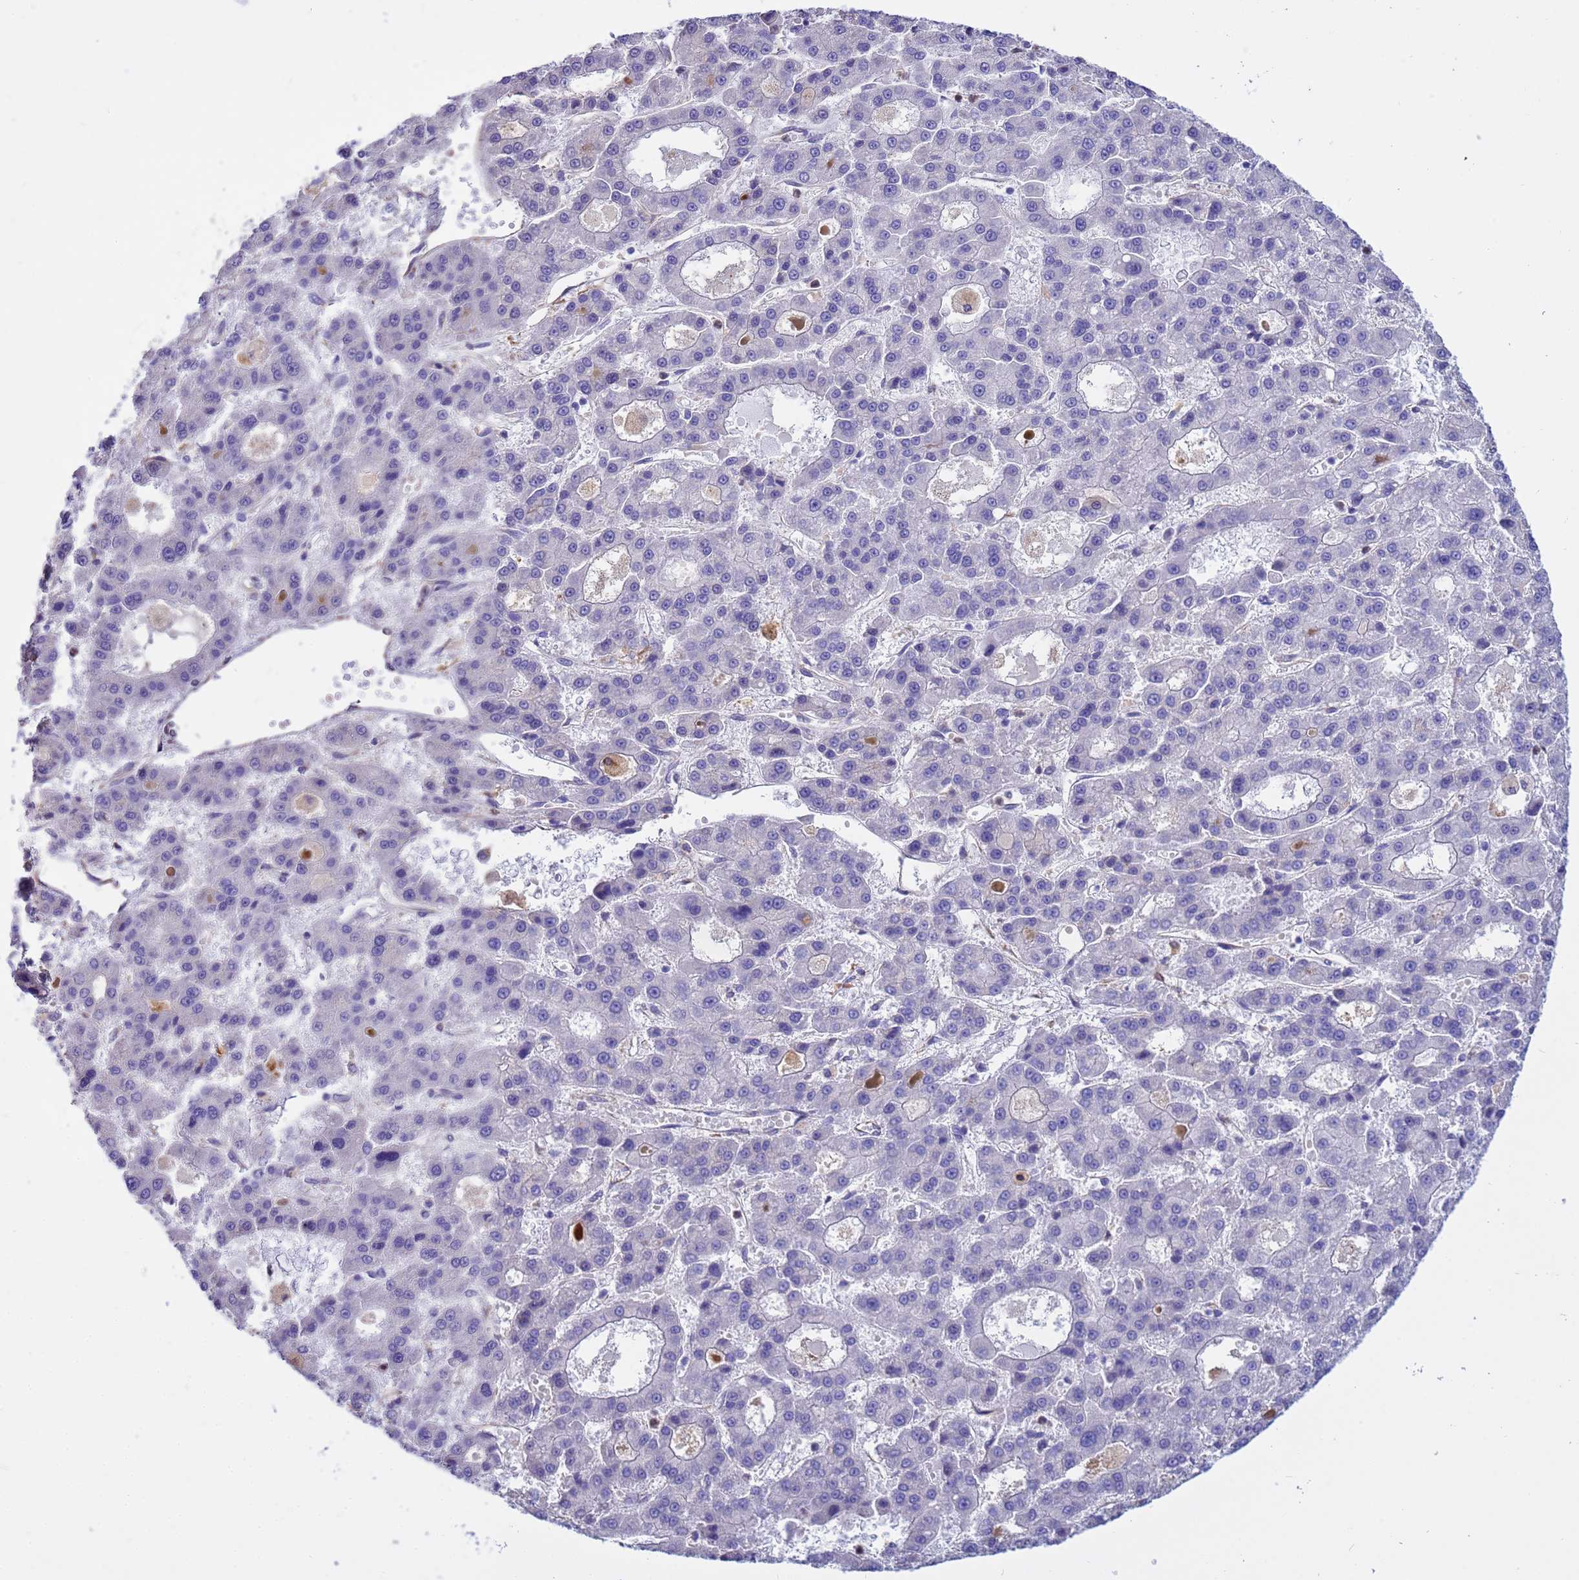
{"staining": {"intensity": "negative", "quantity": "none", "location": "none"}, "tissue": "liver cancer", "cell_type": "Tumor cells", "image_type": "cancer", "snomed": [{"axis": "morphology", "description": "Carcinoma, Hepatocellular, NOS"}, {"axis": "topography", "description": "Liver"}], "caption": "The photomicrograph demonstrates no staining of tumor cells in hepatocellular carcinoma (liver). The staining was performed using DAB (3,3'-diaminobenzidine) to visualize the protein expression in brown, while the nuclei were stained in blue with hematoxylin (Magnification: 20x).", "gene": "TCEAL3", "patient": {"sex": "male", "age": 70}}